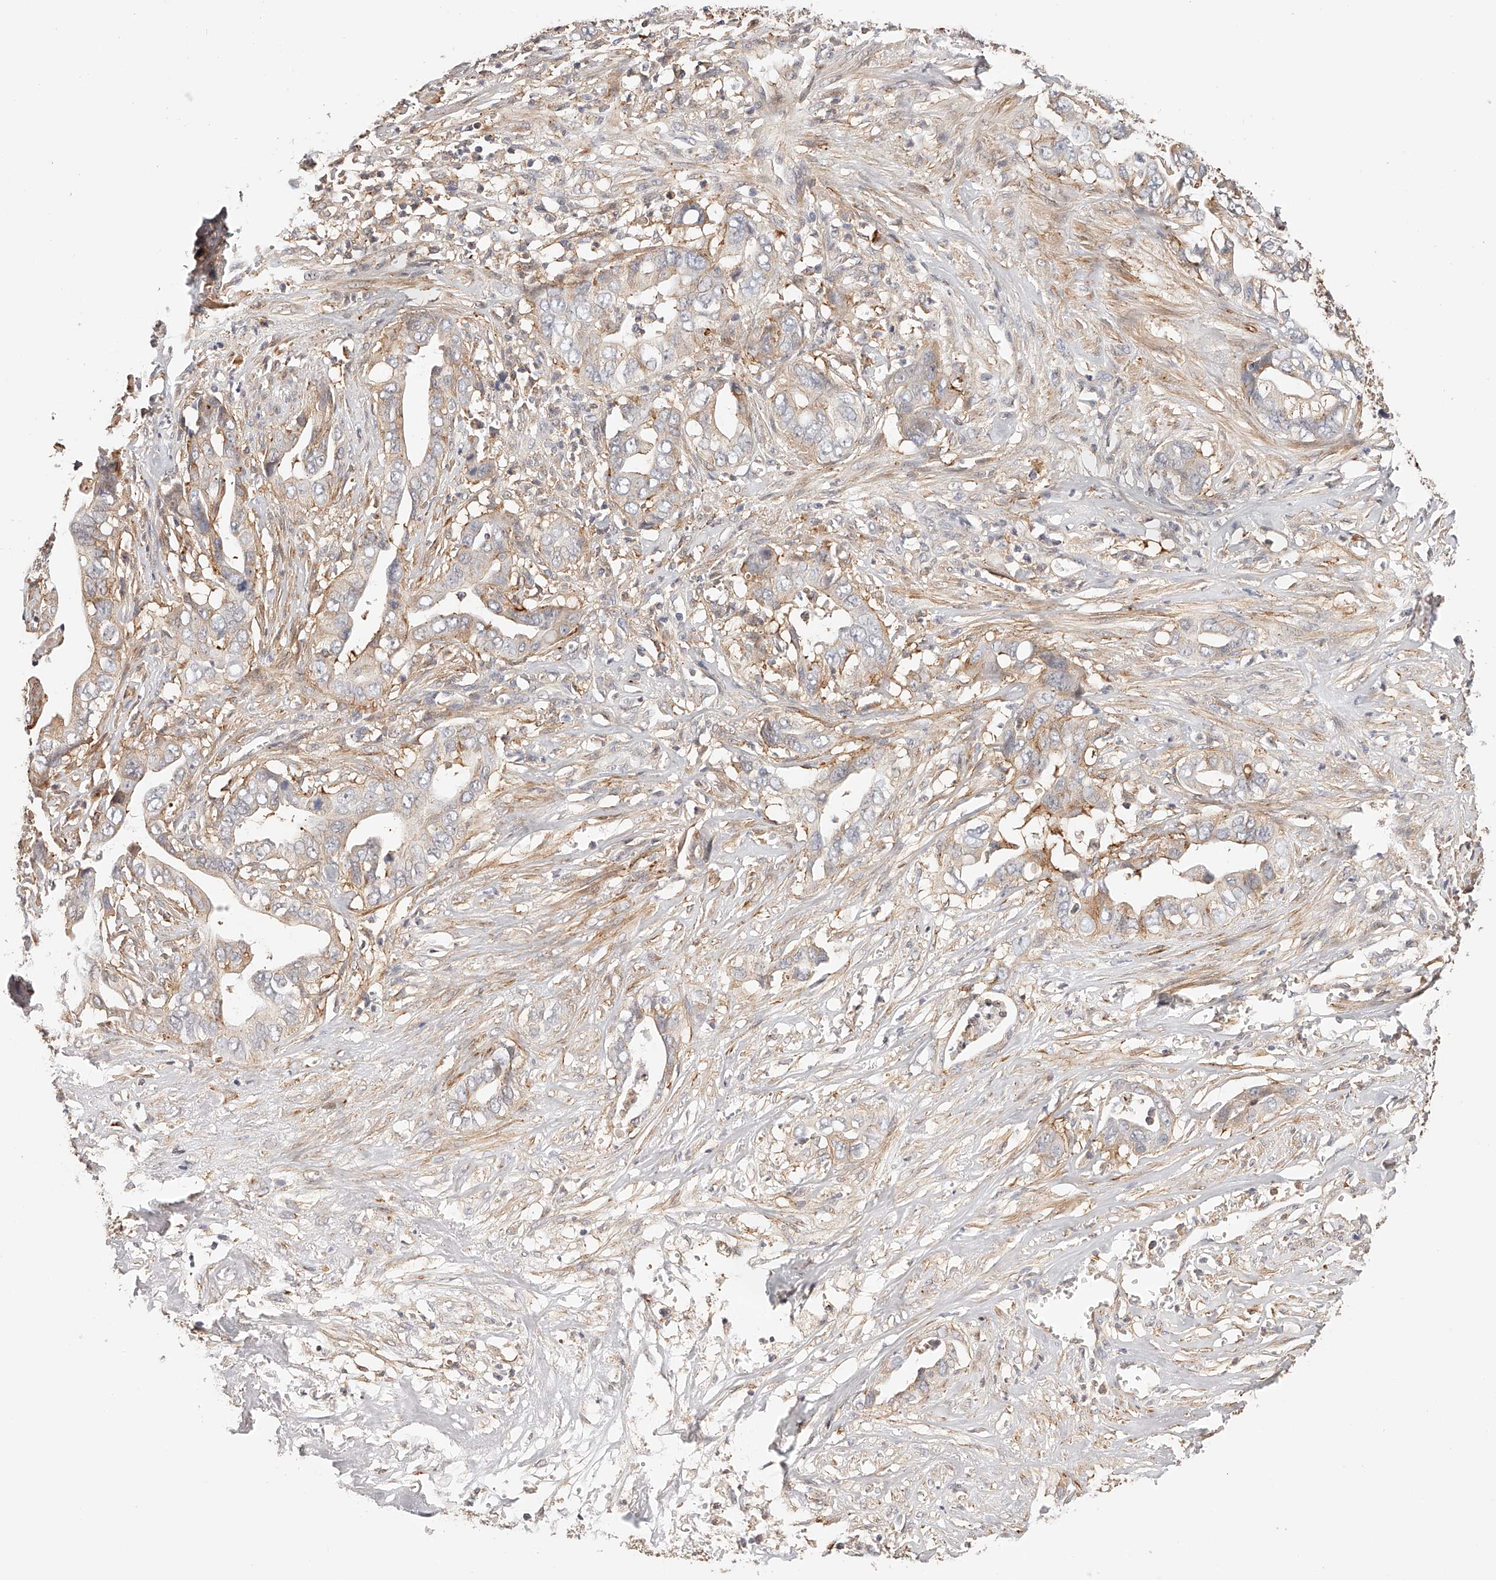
{"staining": {"intensity": "moderate", "quantity": "<25%", "location": "cytoplasmic/membranous"}, "tissue": "liver cancer", "cell_type": "Tumor cells", "image_type": "cancer", "snomed": [{"axis": "morphology", "description": "Cholangiocarcinoma"}, {"axis": "topography", "description": "Liver"}], "caption": "An immunohistochemistry (IHC) photomicrograph of tumor tissue is shown. Protein staining in brown shows moderate cytoplasmic/membranous positivity in cholangiocarcinoma (liver) within tumor cells. (Brightfield microscopy of DAB IHC at high magnification).", "gene": "SYNC", "patient": {"sex": "female", "age": 79}}